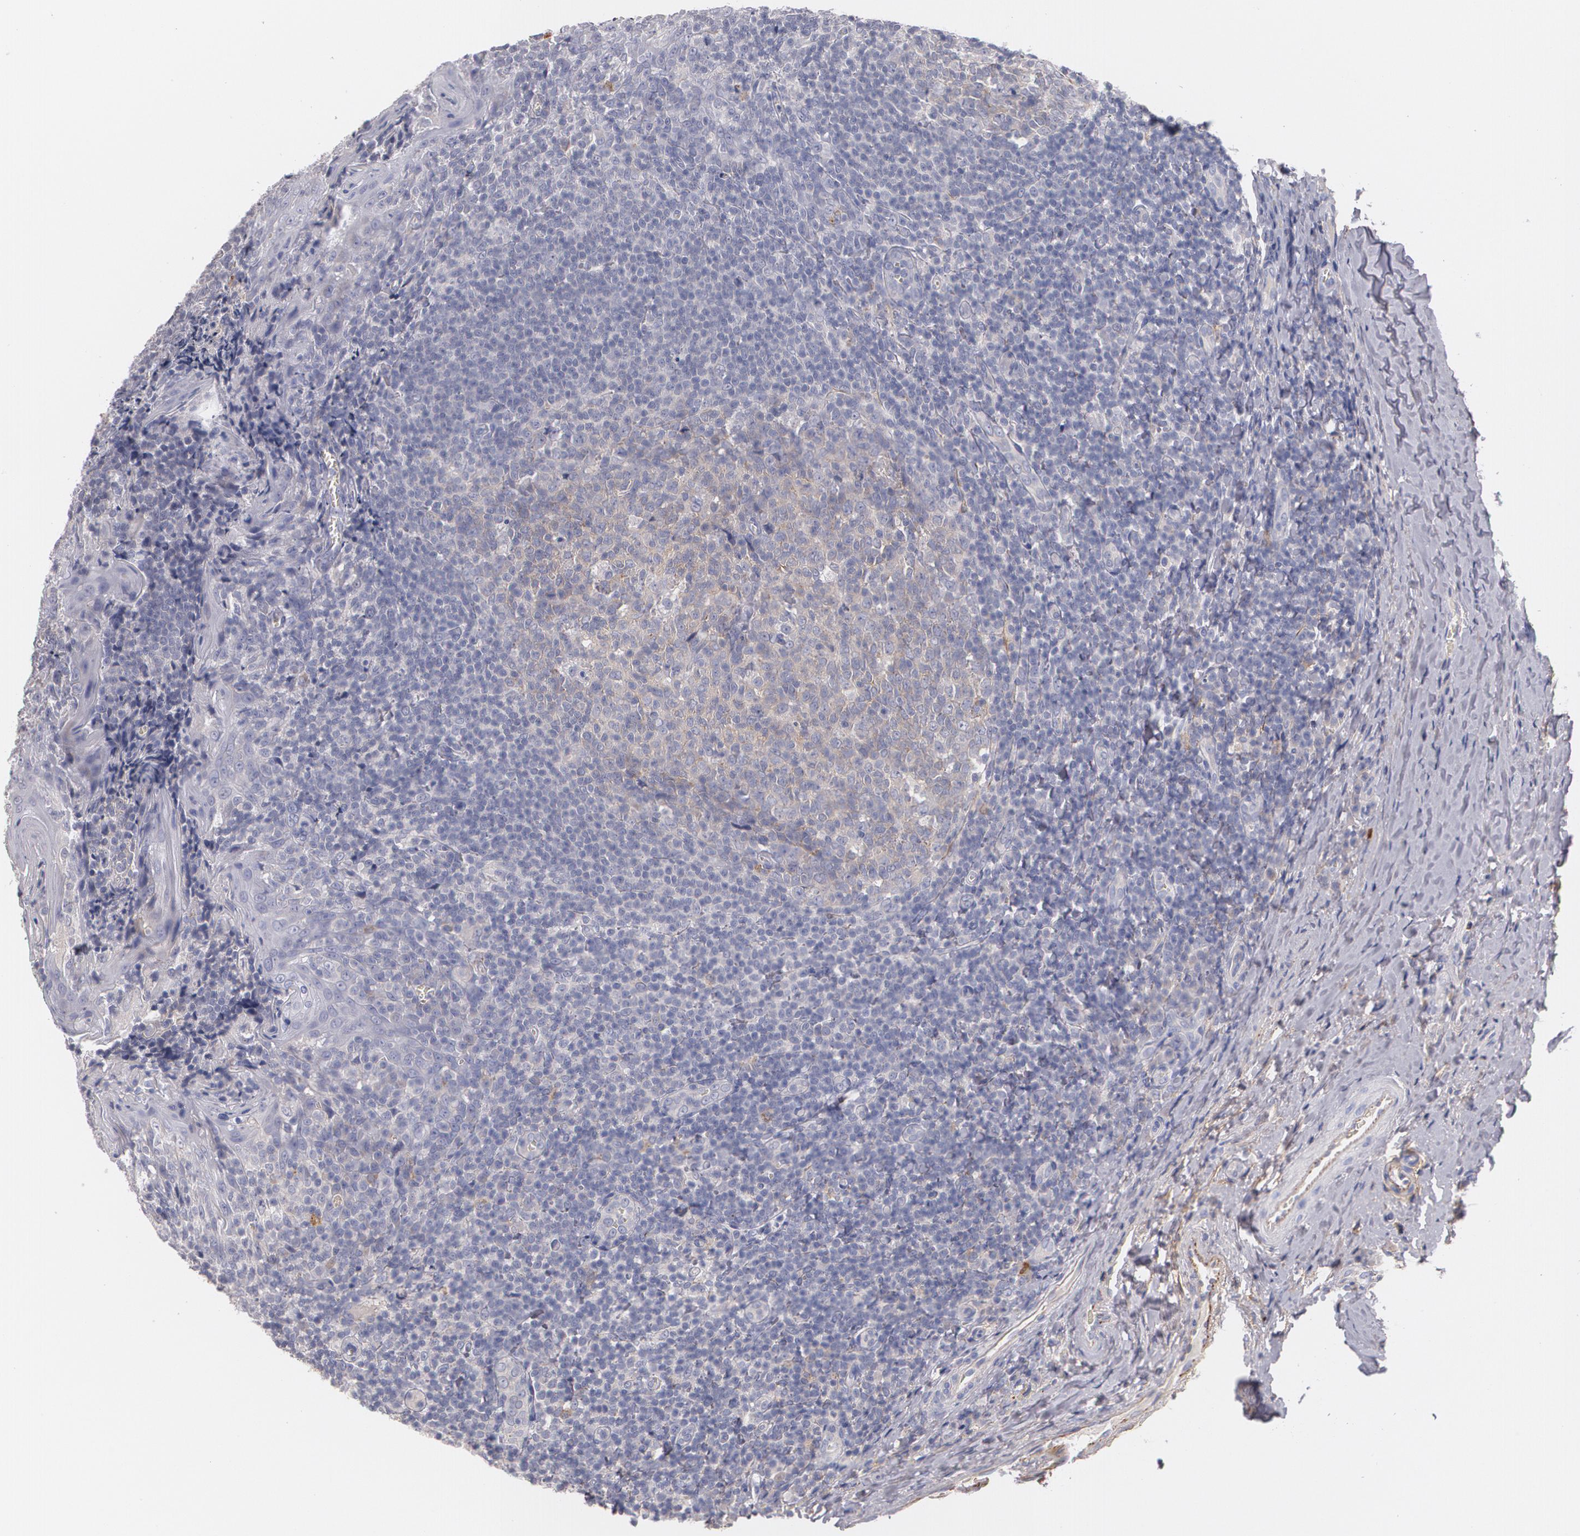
{"staining": {"intensity": "negative", "quantity": "none", "location": "none"}, "tissue": "tonsil", "cell_type": "Germinal center cells", "image_type": "normal", "snomed": [{"axis": "morphology", "description": "Normal tissue, NOS"}, {"axis": "topography", "description": "Tonsil"}], "caption": "The histopathology image displays no staining of germinal center cells in normal tonsil.", "gene": "FBLN1", "patient": {"sex": "male", "age": 31}}